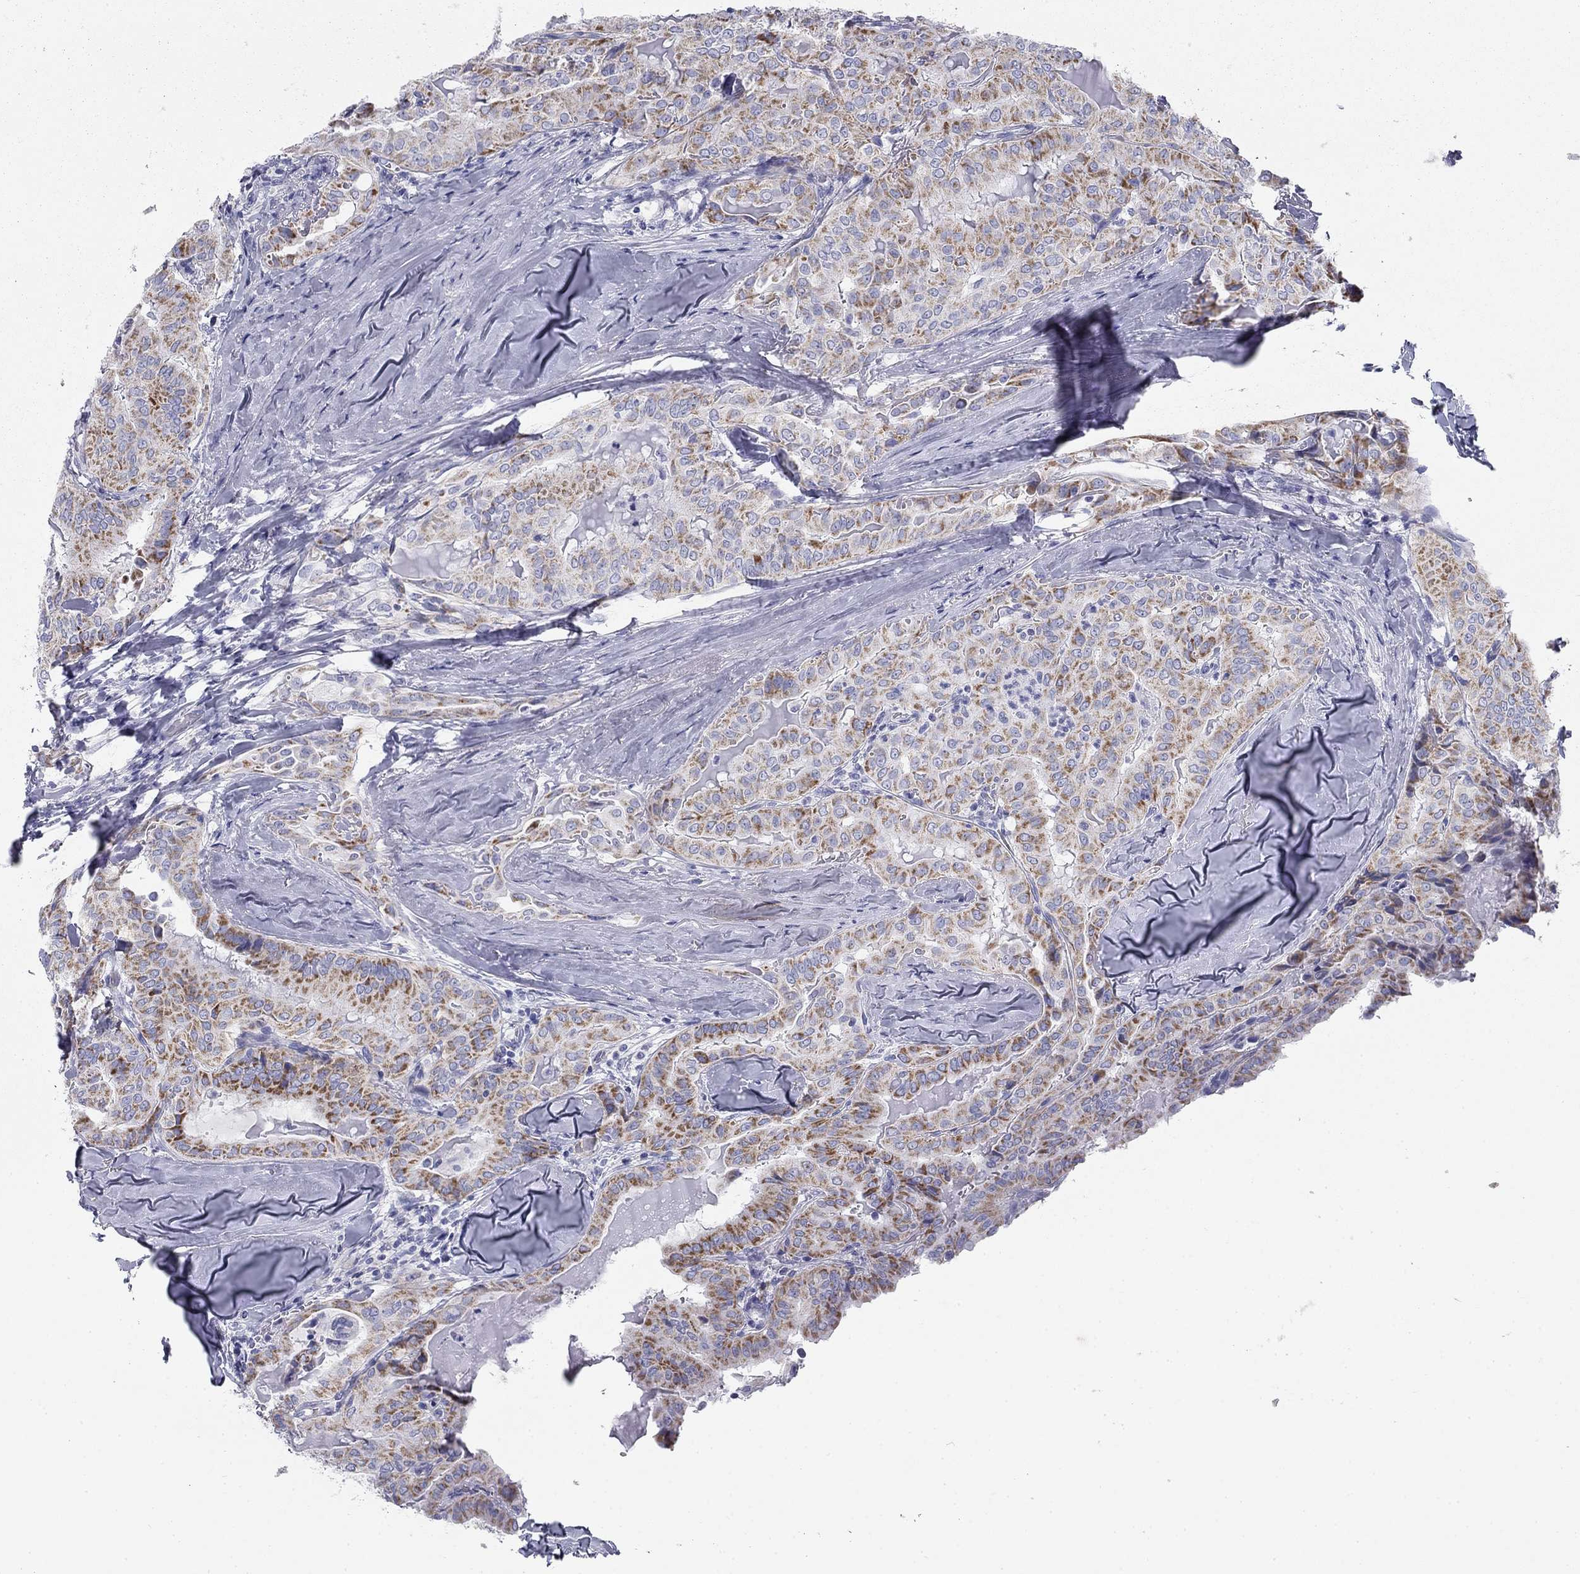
{"staining": {"intensity": "moderate", "quantity": "25%-75%", "location": "cytoplasmic/membranous"}, "tissue": "thyroid cancer", "cell_type": "Tumor cells", "image_type": "cancer", "snomed": [{"axis": "morphology", "description": "Papillary adenocarcinoma, NOS"}, {"axis": "topography", "description": "Thyroid gland"}], "caption": "This micrograph displays immunohistochemistry (IHC) staining of human thyroid cancer, with medium moderate cytoplasmic/membranous positivity in about 25%-75% of tumor cells.", "gene": "ZP2", "patient": {"sex": "female", "age": 68}}